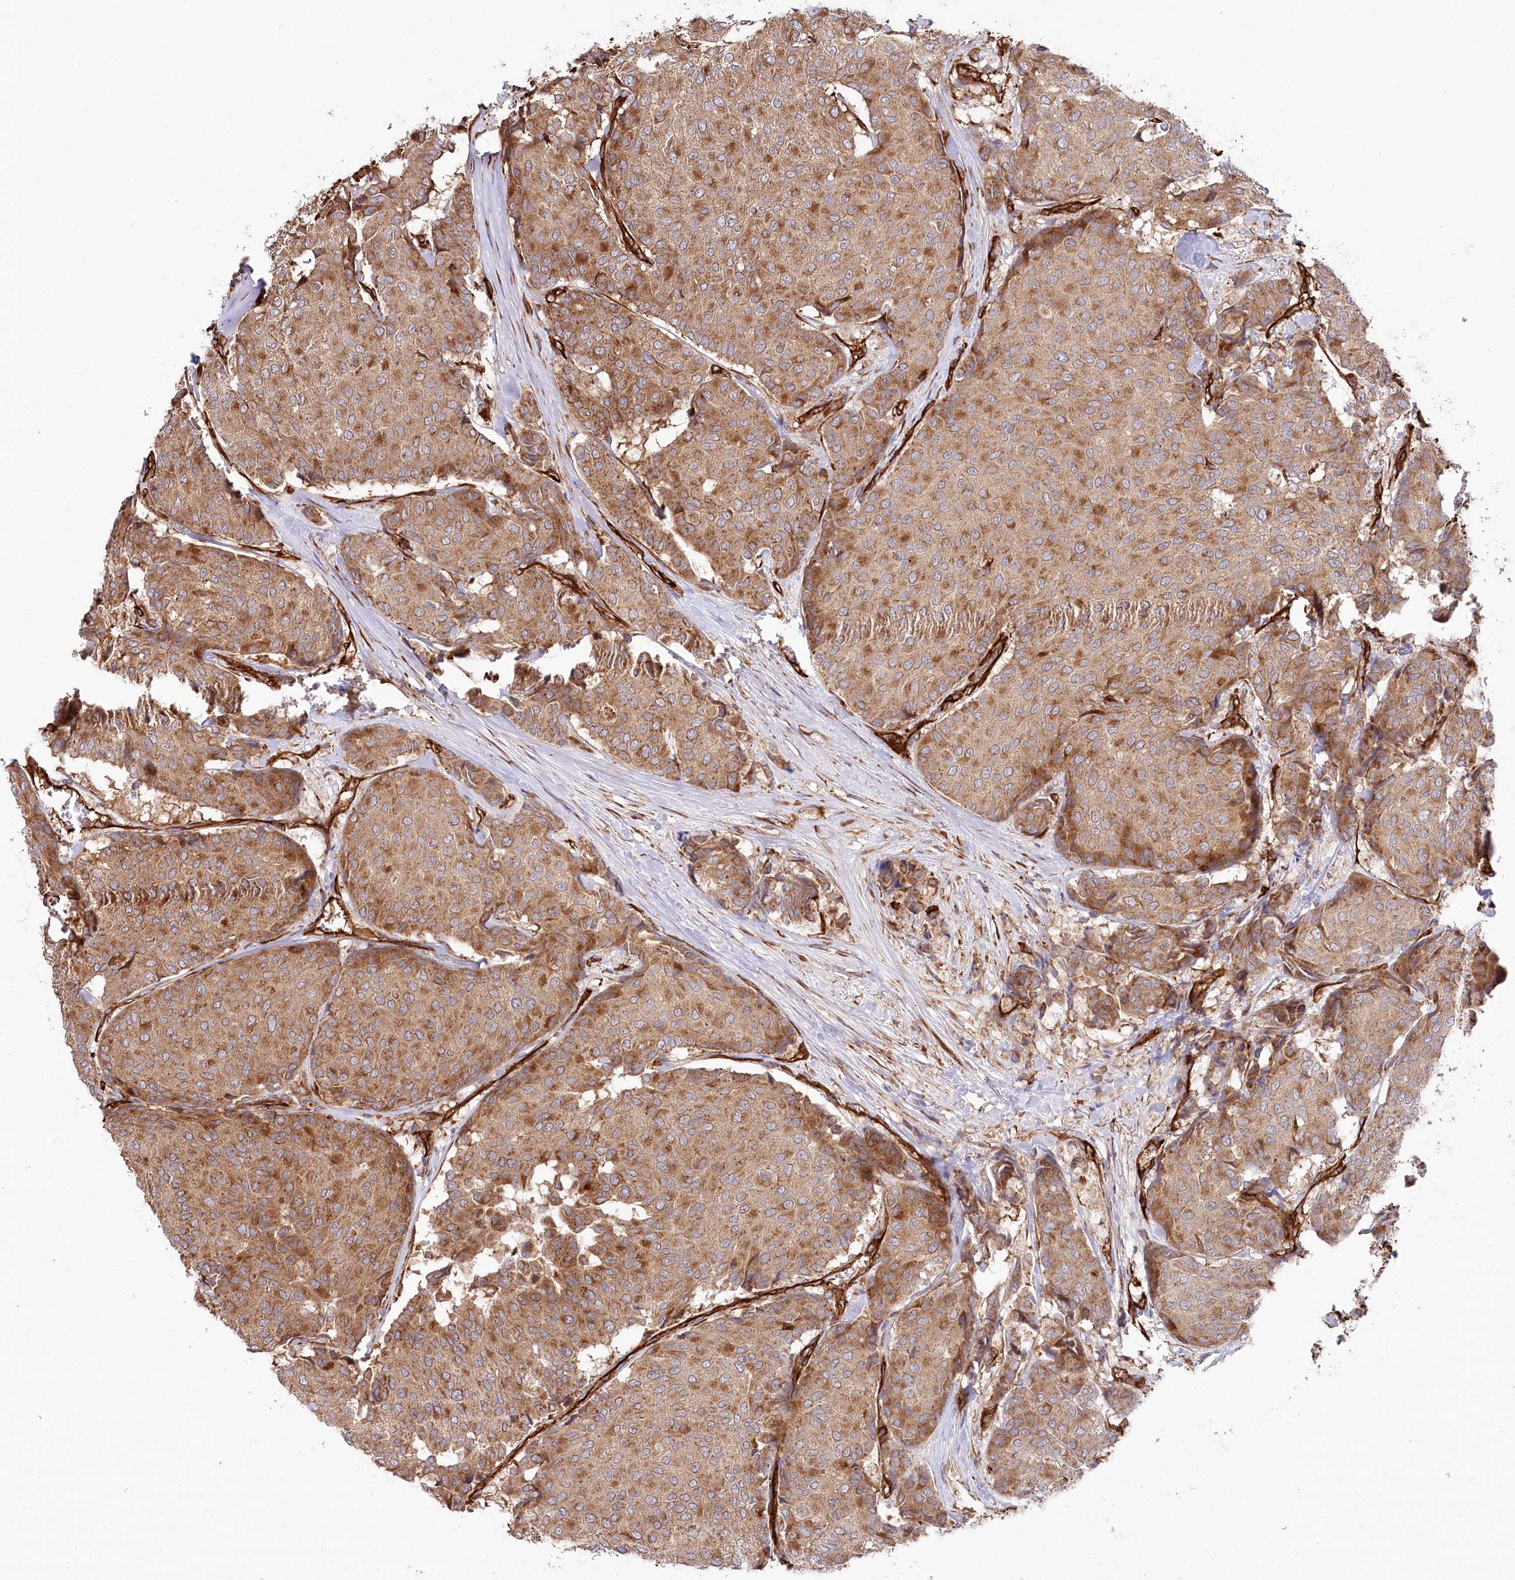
{"staining": {"intensity": "moderate", "quantity": ">75%", "location": "cytoplasmic/membranous"}, "tissue": "breast cancer", "cell_type": "Tumor cells", "image_type": "cancer", "snomed": [{"axis": "morphology", "description": "Duct carcinoma"}, {"axis": "topography", "description": "Breast"}], "caption": "Intraductal carcinoma (breast) stained with DAB (3,3'-diaminobenzidine) immunohistochemistry reveals medium levels of moderate cytoplasmic/membranous staining in approximately >75% of tumor cells. (DAB IHC with brightfield microscopy, high magnification).", "gene": "MTPAP", "patient": {"sex": "female", "age": 75}}